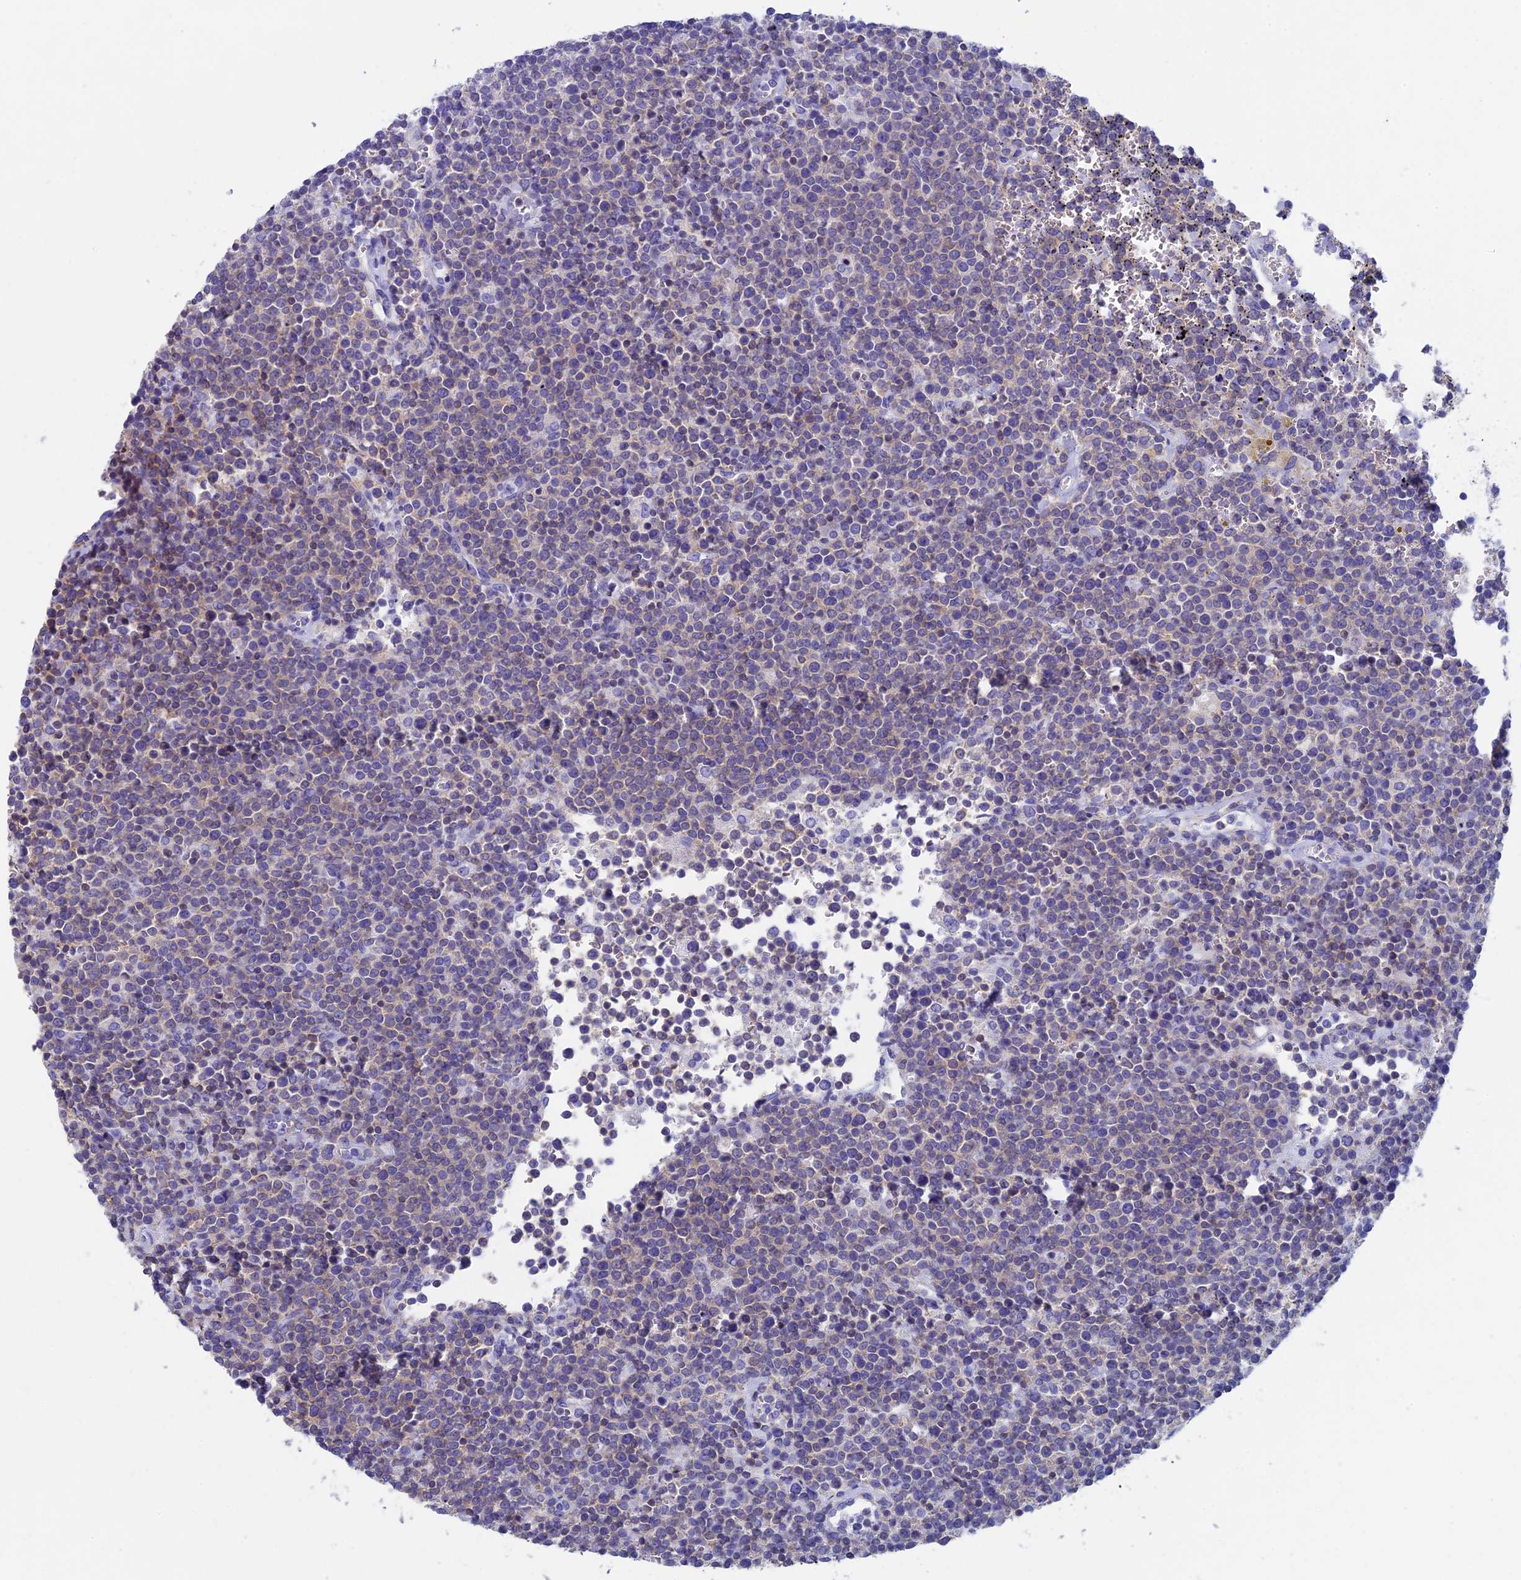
{"staining": {"intensity": "weak", "quantity": "25%-75%", "location": "cytoplasmic/membranous"}, "tissue": "lymphoma", "cell_type": "Tumor cells", "image_type": "cancer", "snomed": [{"axis": "morphology", "description": "Malignant lymphoma, non-Hodgkin's type, High grade"}, {"axis": "topography", "description": "Lymph node"}], "caption": "This image demonstrates immunohistochemistry staining of human high-grade malignant lymphoma, non-Hodgkin's type, with low weak cytoplasmic/membranous expression in approximately 25%-75% of tumor cells.", "gene": "SEPTIN1", "patient": {"sex": "male", "age": 61}}